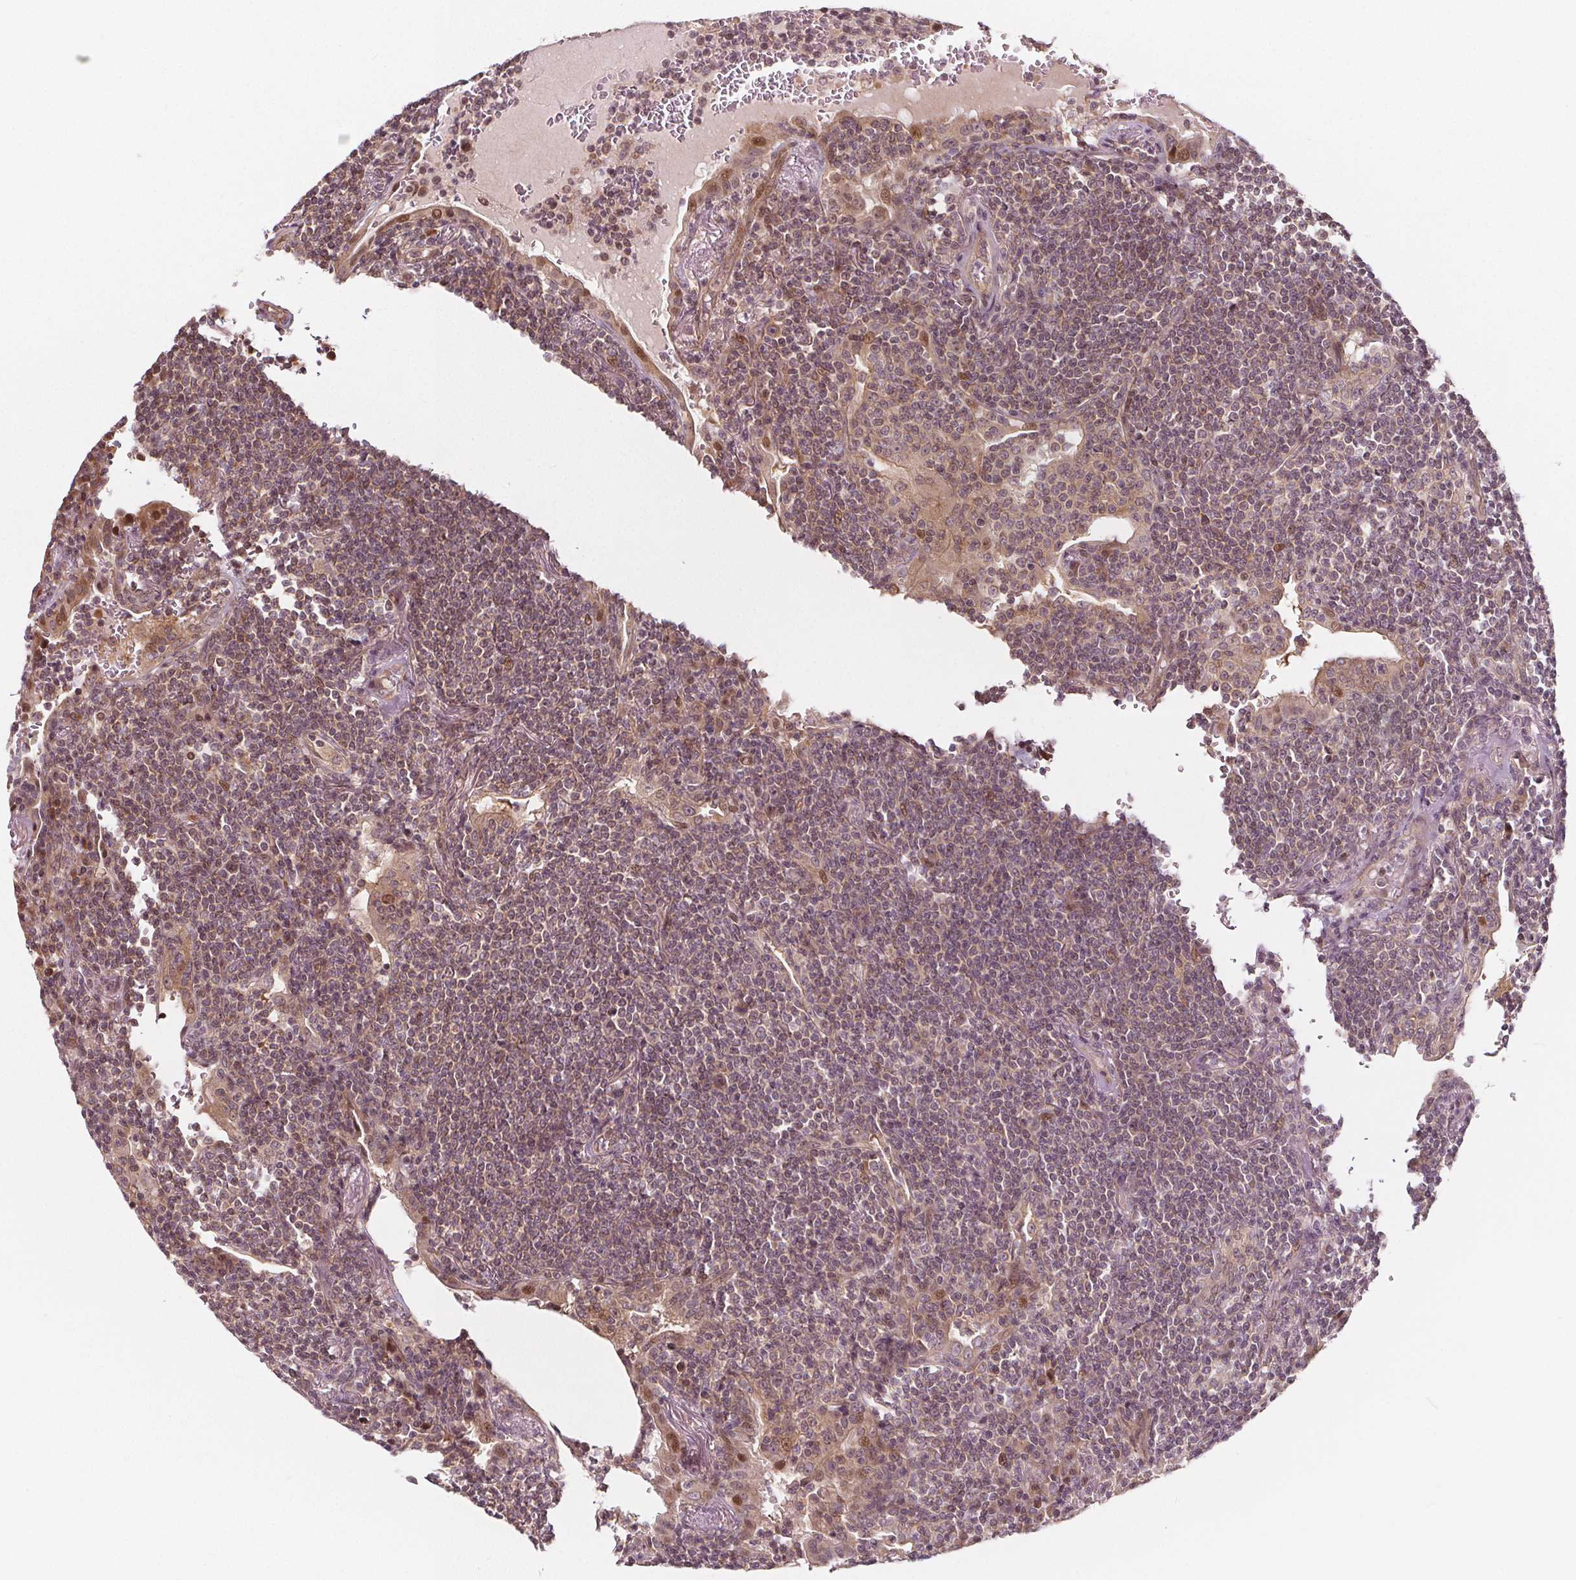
{"staining": {"intensity": "weak", "quantity": ">75%", "location": "cytoplasmic/membranous,nuclear"}, "tissue": "lymphoma", "cell_type": "Tumor cells", "image_type": "cancer", "snomed": [{"axis": "morphology", "description": "Malignant lymphoma, non-Hodgkin's type, Low grade"}, {"axis": "topography", "description": "Lung"}], "caption": "The immunohistochemical stain labels weak cytoplasmic/membranous and nuclear positivity in tumor cells of low-grade malignant lymphoma, non-Hodgkin's type tissue.", "gene": "AKT1S1", "patient": {"sex": "female", "age": 71}}